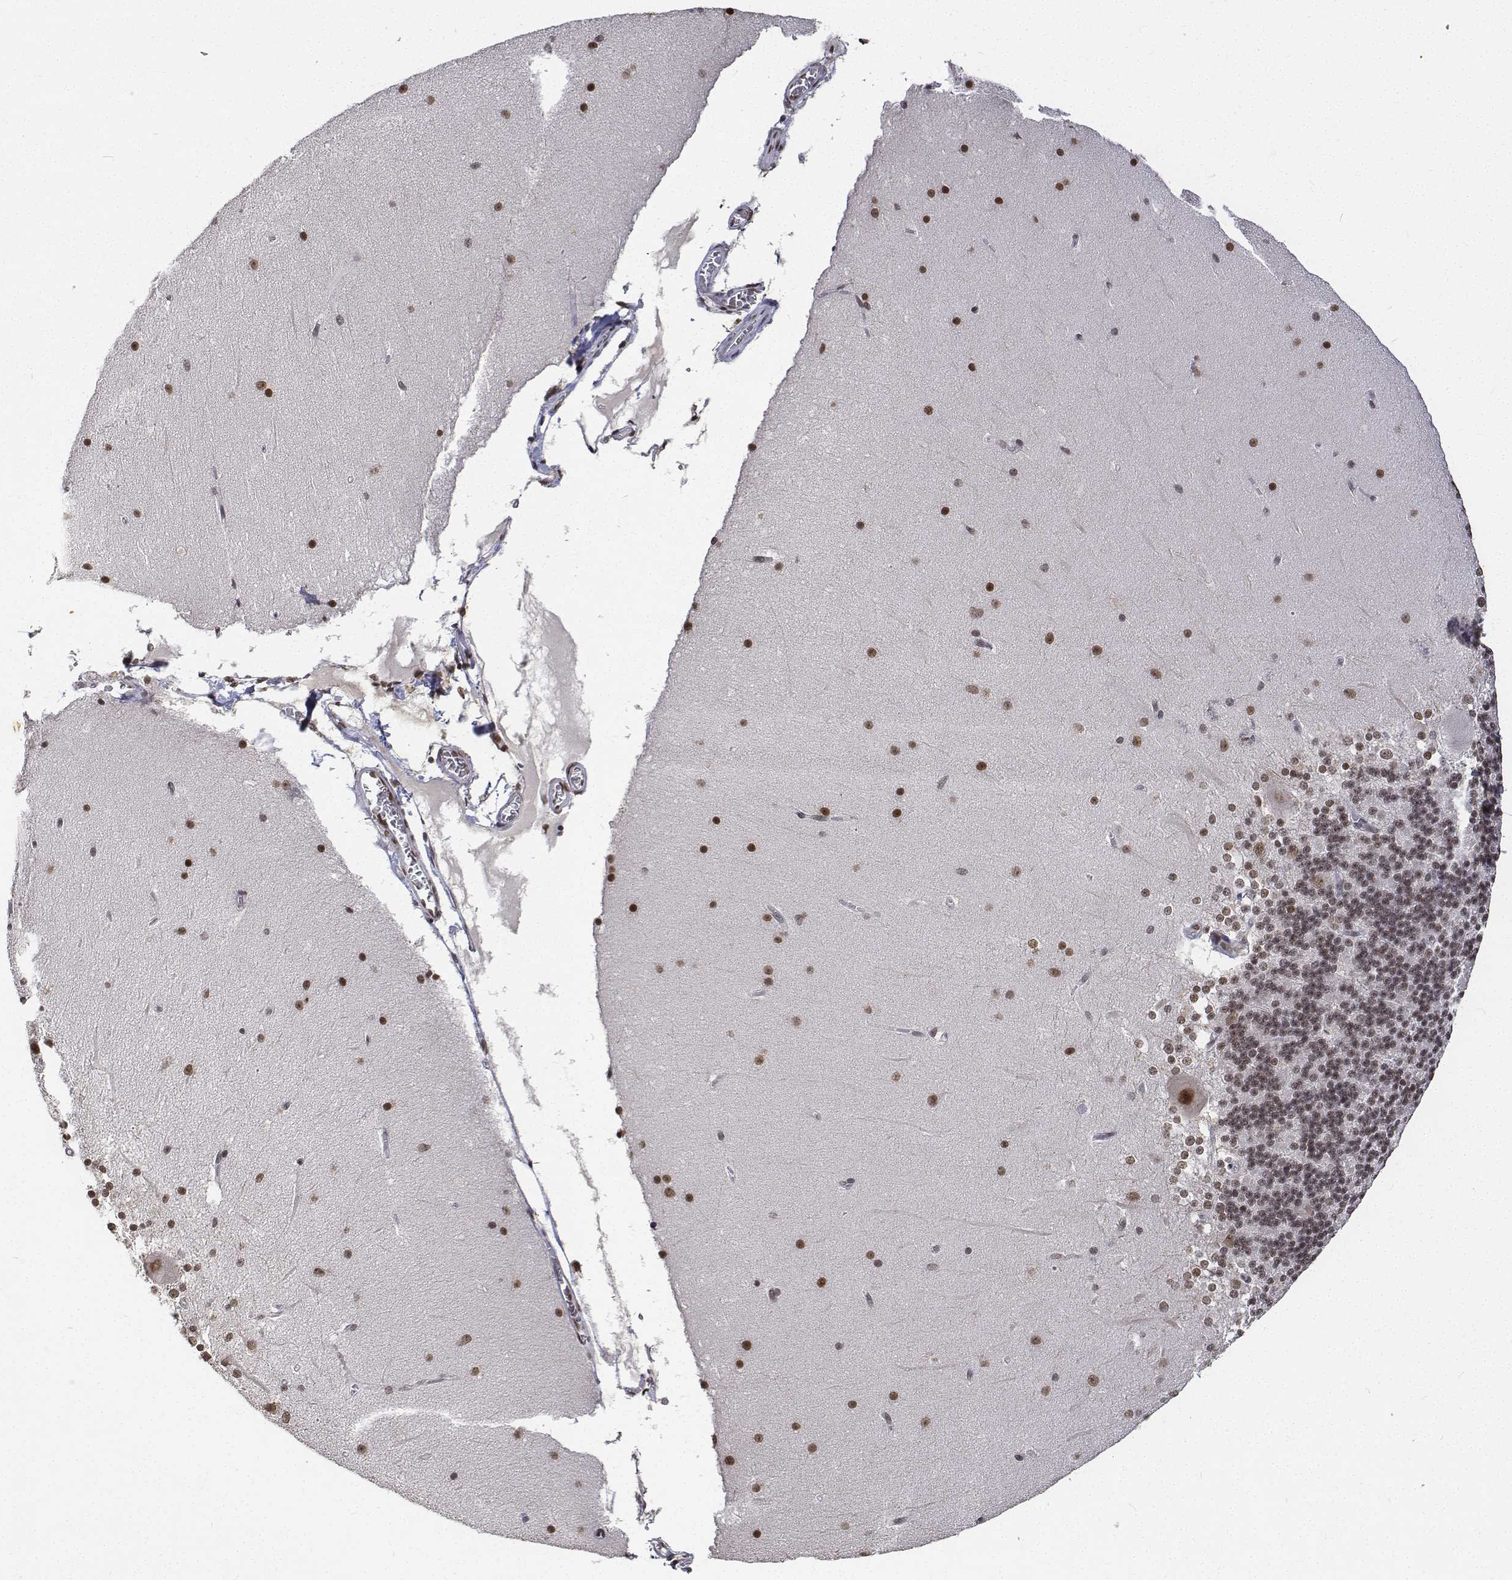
{"staining": {"intensity": "strong", "quantity": ">75%", "location": "nuclear"}, "tissue": "cerebellum", "cell_type": "Cells in molecular layer", "image_type": "normal", "snomed": [{"axis": "morphology", "description": "Normal tissue, NOS"}, {"axis": "topography", "description": "Cerebellum"}], "caption": "Immunohistochemical staining of benign human cerebellum demonstrates >75% levels of strong nuclear protein staining in about >75% of cells in molecular layer.", "gene": "ATRX", "patient": {"sex": "female", "age": 19}}